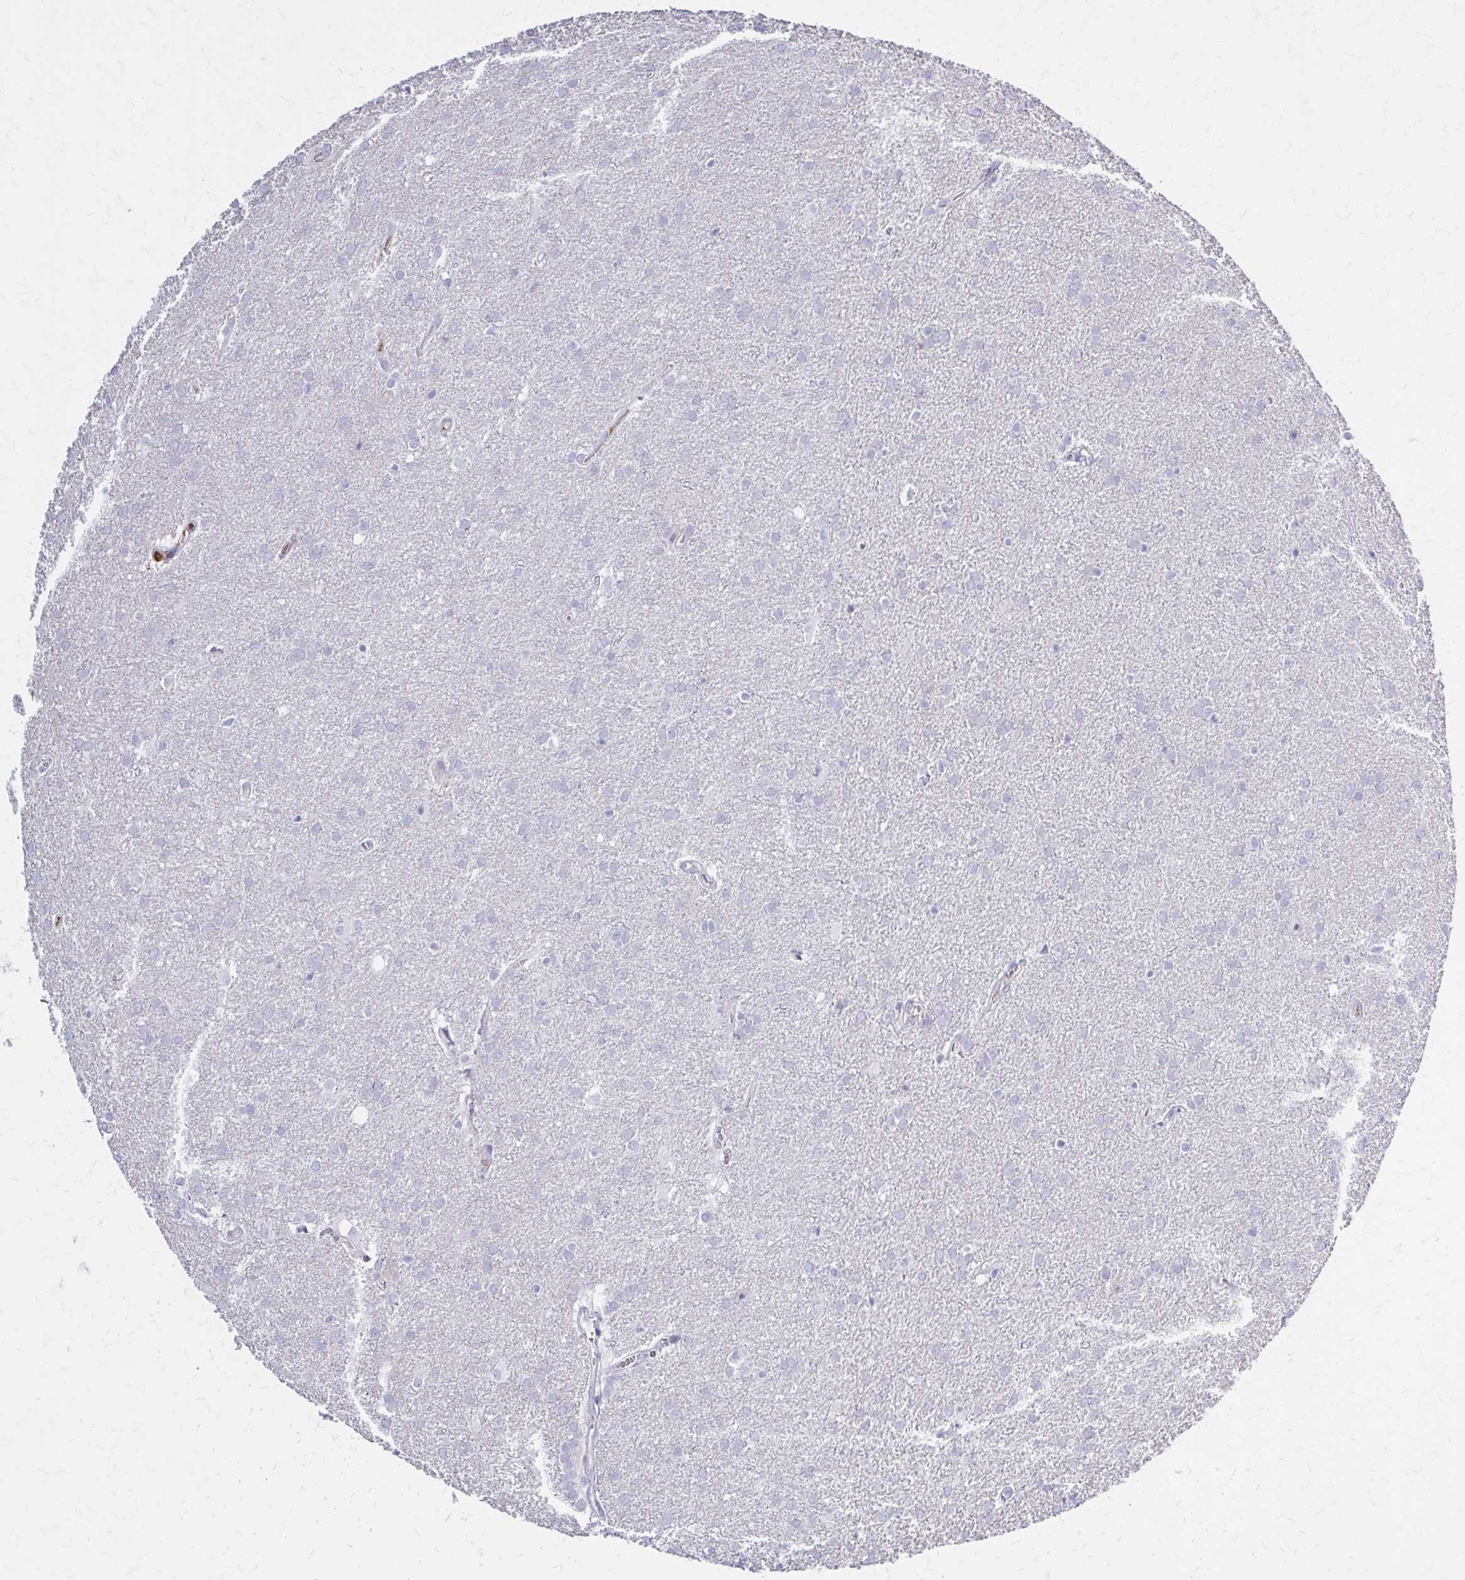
{"staining": {"intensity": "negative", "quantity": "none", "location": "none"}, "tissue": "glioma", "cell_type": "Tumor cells", "image_type": "cancer", "snomed": [{"axis": "morphology", "description": "Glioma, malignant, Low grade"}, {"axis": "topography", "description": "Brain"}], "caption": "Immunohistochemistry (IHC) of human malignant glioma (low-grade) displays no expression in tumor cells.", "gene": "SERPIND1", "patient": {"sex": "female", "age": 32}}